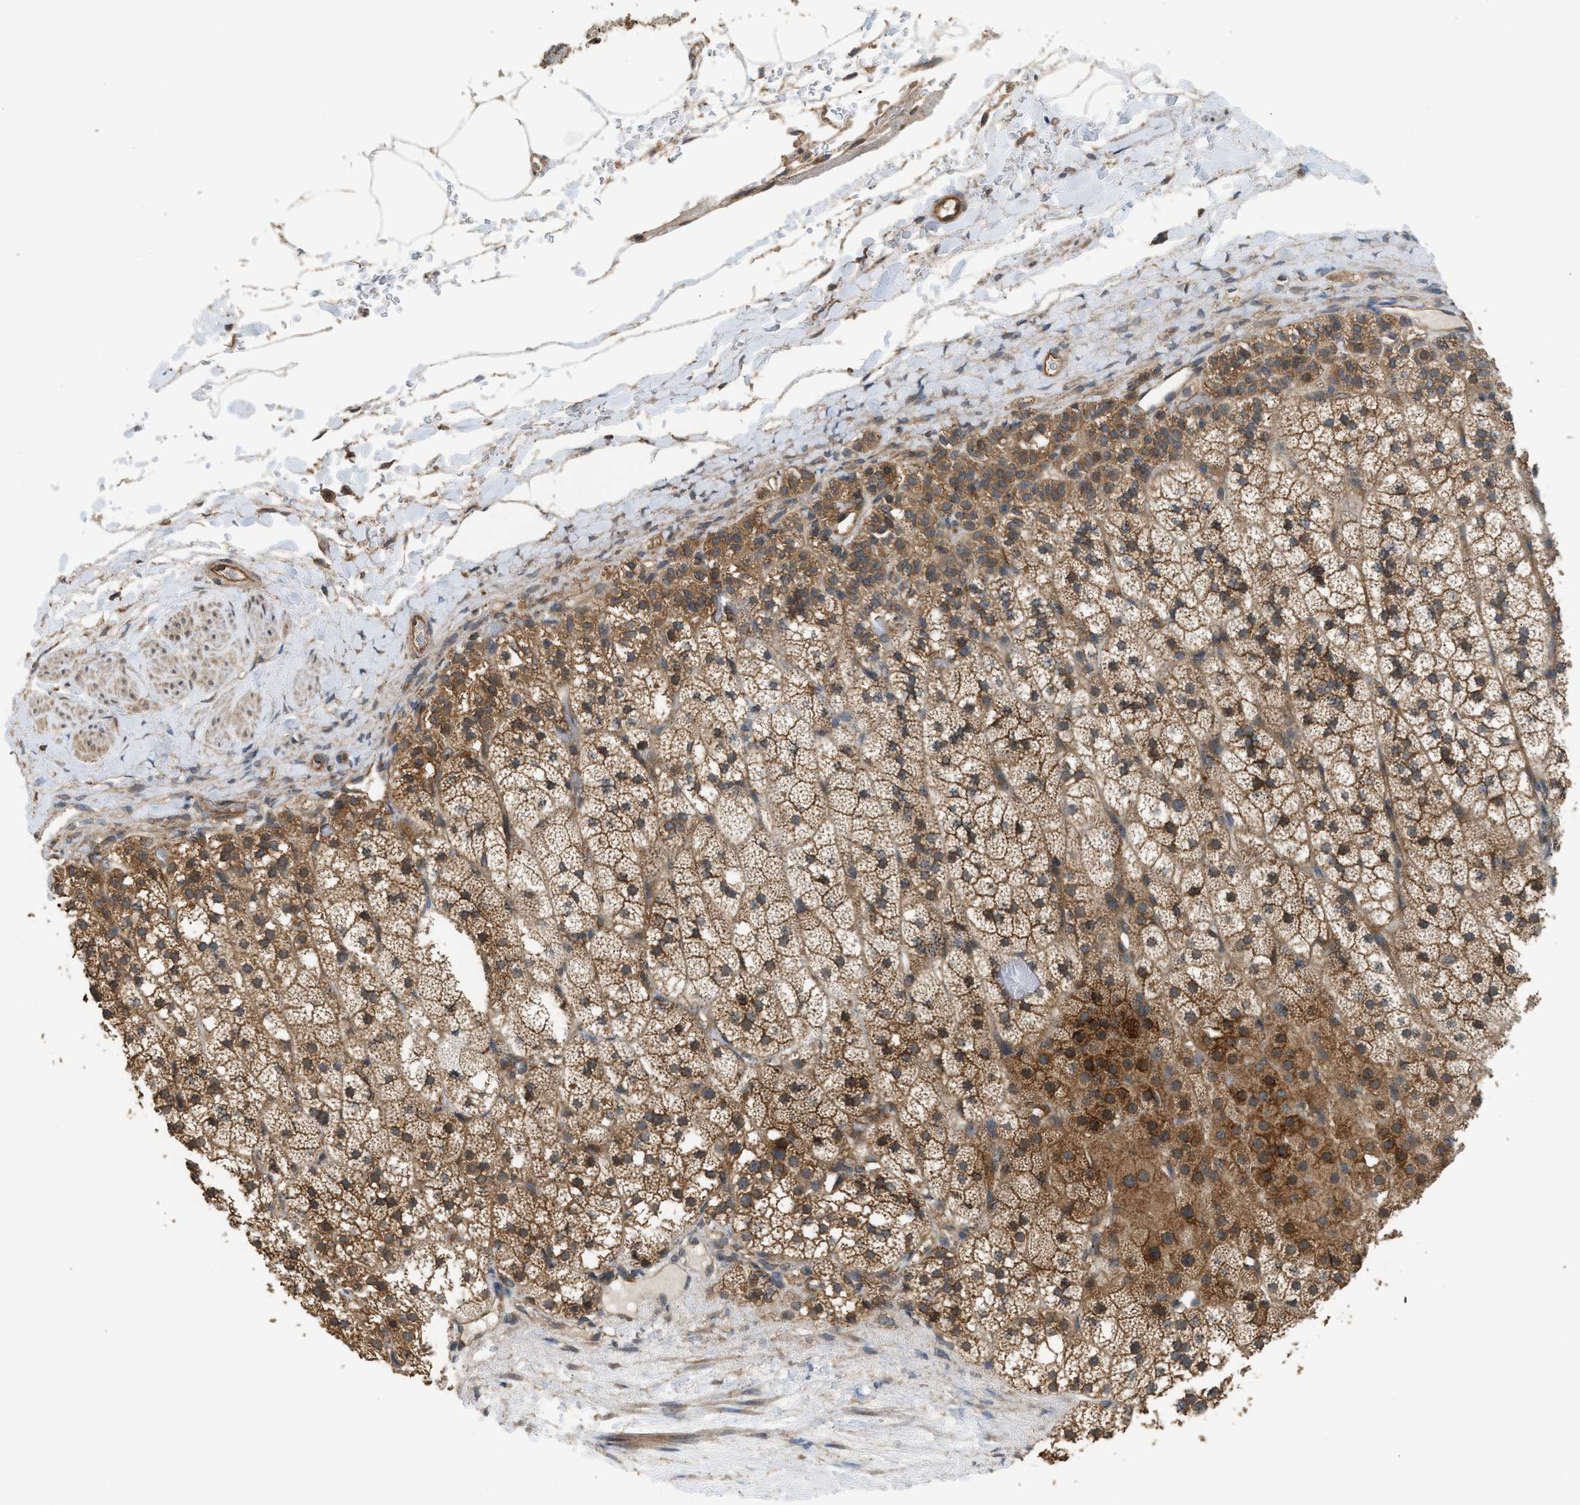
{"staining": {"intensity": "moderate", "quantity": ">75%", "location": "cytoplasmic/membranous"}, "tissue": "adrenal gland", "cell_type": "Glandular cells", "image_type": "normal", "snomed": [{"axis": "morphology", "description": "Normal tissue, NOS"}, {"axis": "topography", "description": "Adrenal gland"}], "caption": "Protein staining shows moderate cytoplasmic/membranous staining in about >75% of glandular cells in normal adrenal gland.", "gene": "HIP1R", "patient": {"sex": "male", "age": 35}}